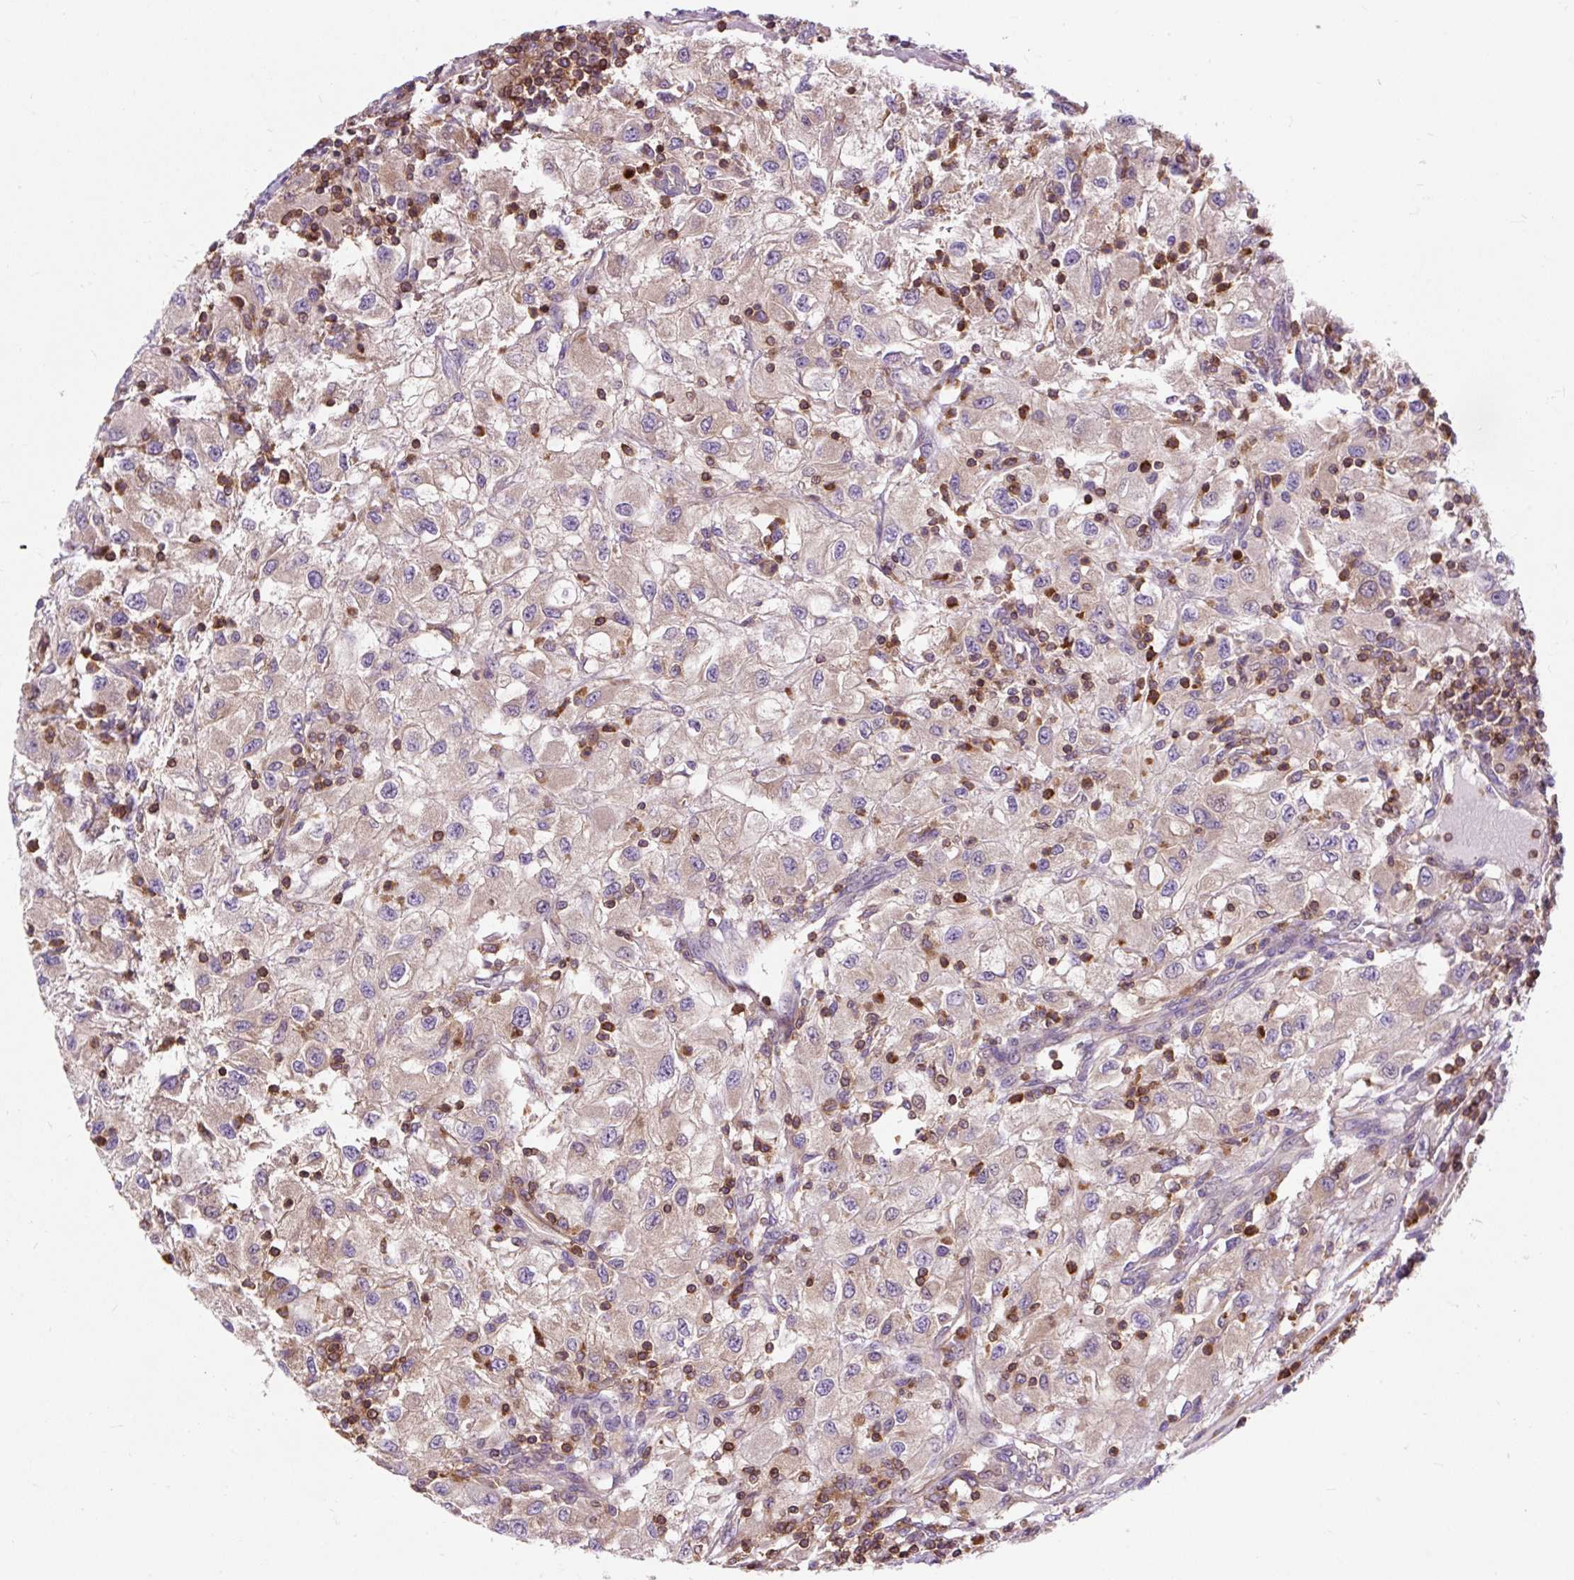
{"staining": {"intensity": "moderate", "quantity": "25%-75%", "location": "cytoplasmic/membranous"}, "tissue": "renal cancer", "cell_type": "Tumor cells", "image_type": "cancer", "snomed": [{"axis": "morphology", "description": "Adenocarcinoma, NOS"}, {"axis": "topography", "description": "Kidney"}], "caption": "Immunohistochemistry of human adenocarcinoma (renal) displays medium levels of moderate cytoplasmic/membranous staining in about 25%-75% of tumor cells.", "gene": "CISD3", "patient": {"sex": "female", "age": 67}}